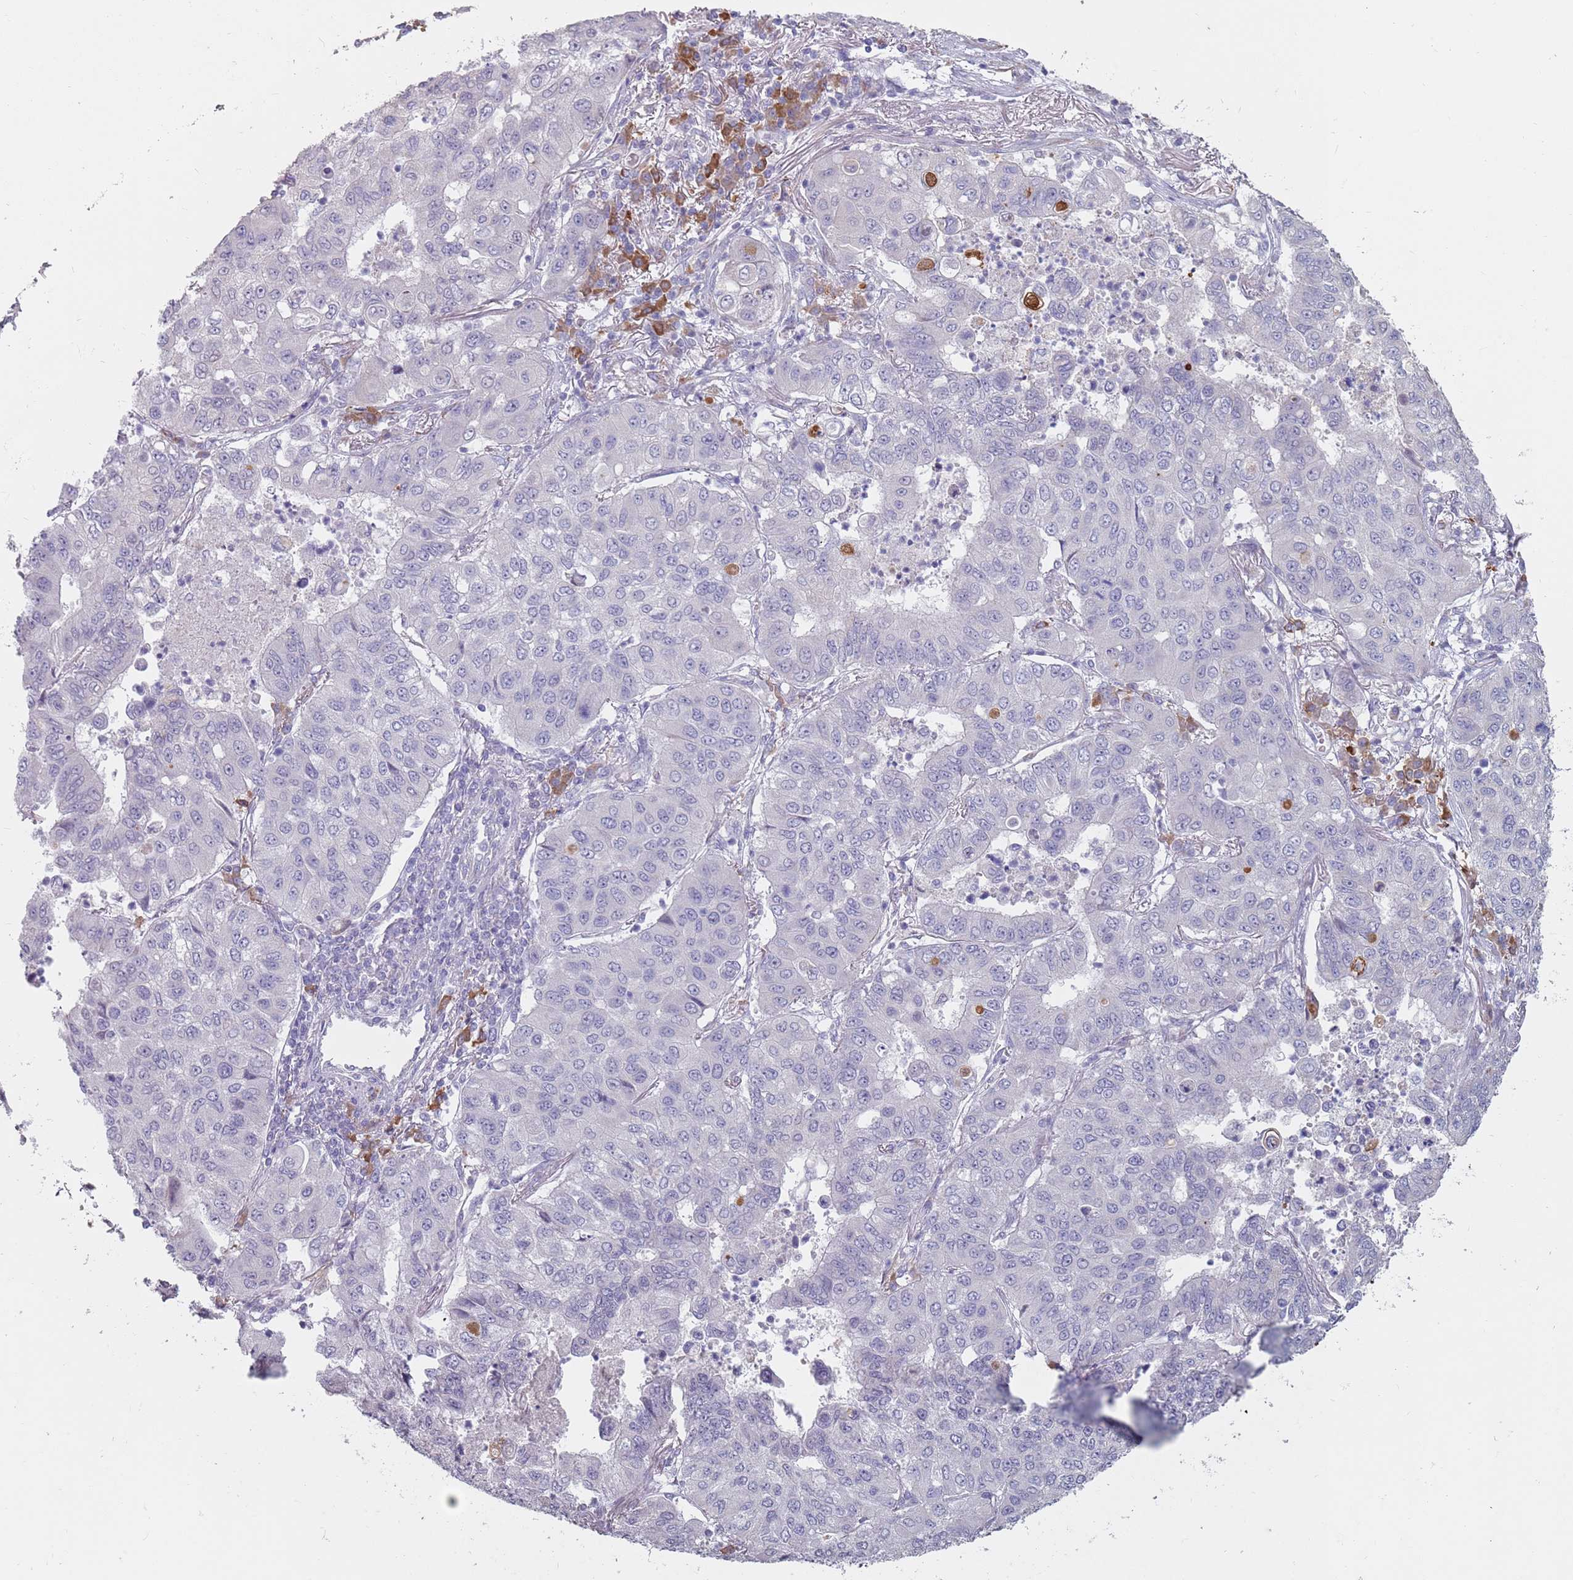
{"staining": {"intensity": "negative", "quantity": "none", "location": "none"}, "tissue": "lung cancer", "cell_type": "Tumor cells", "image_type": "cancer", "snomed": [{"axis": "morphology", "description": "Squamous cell carcinoma, NOS"}, {"axis": "topography", "description": "Lung"}], "caption": "A photomicrograph of lung cancer (squamous cell carcinoma) stained for a protein reveals no brown staining in tumor cells.", "gene": "DXO", "patient": {"sex": "male", "age": 74}}